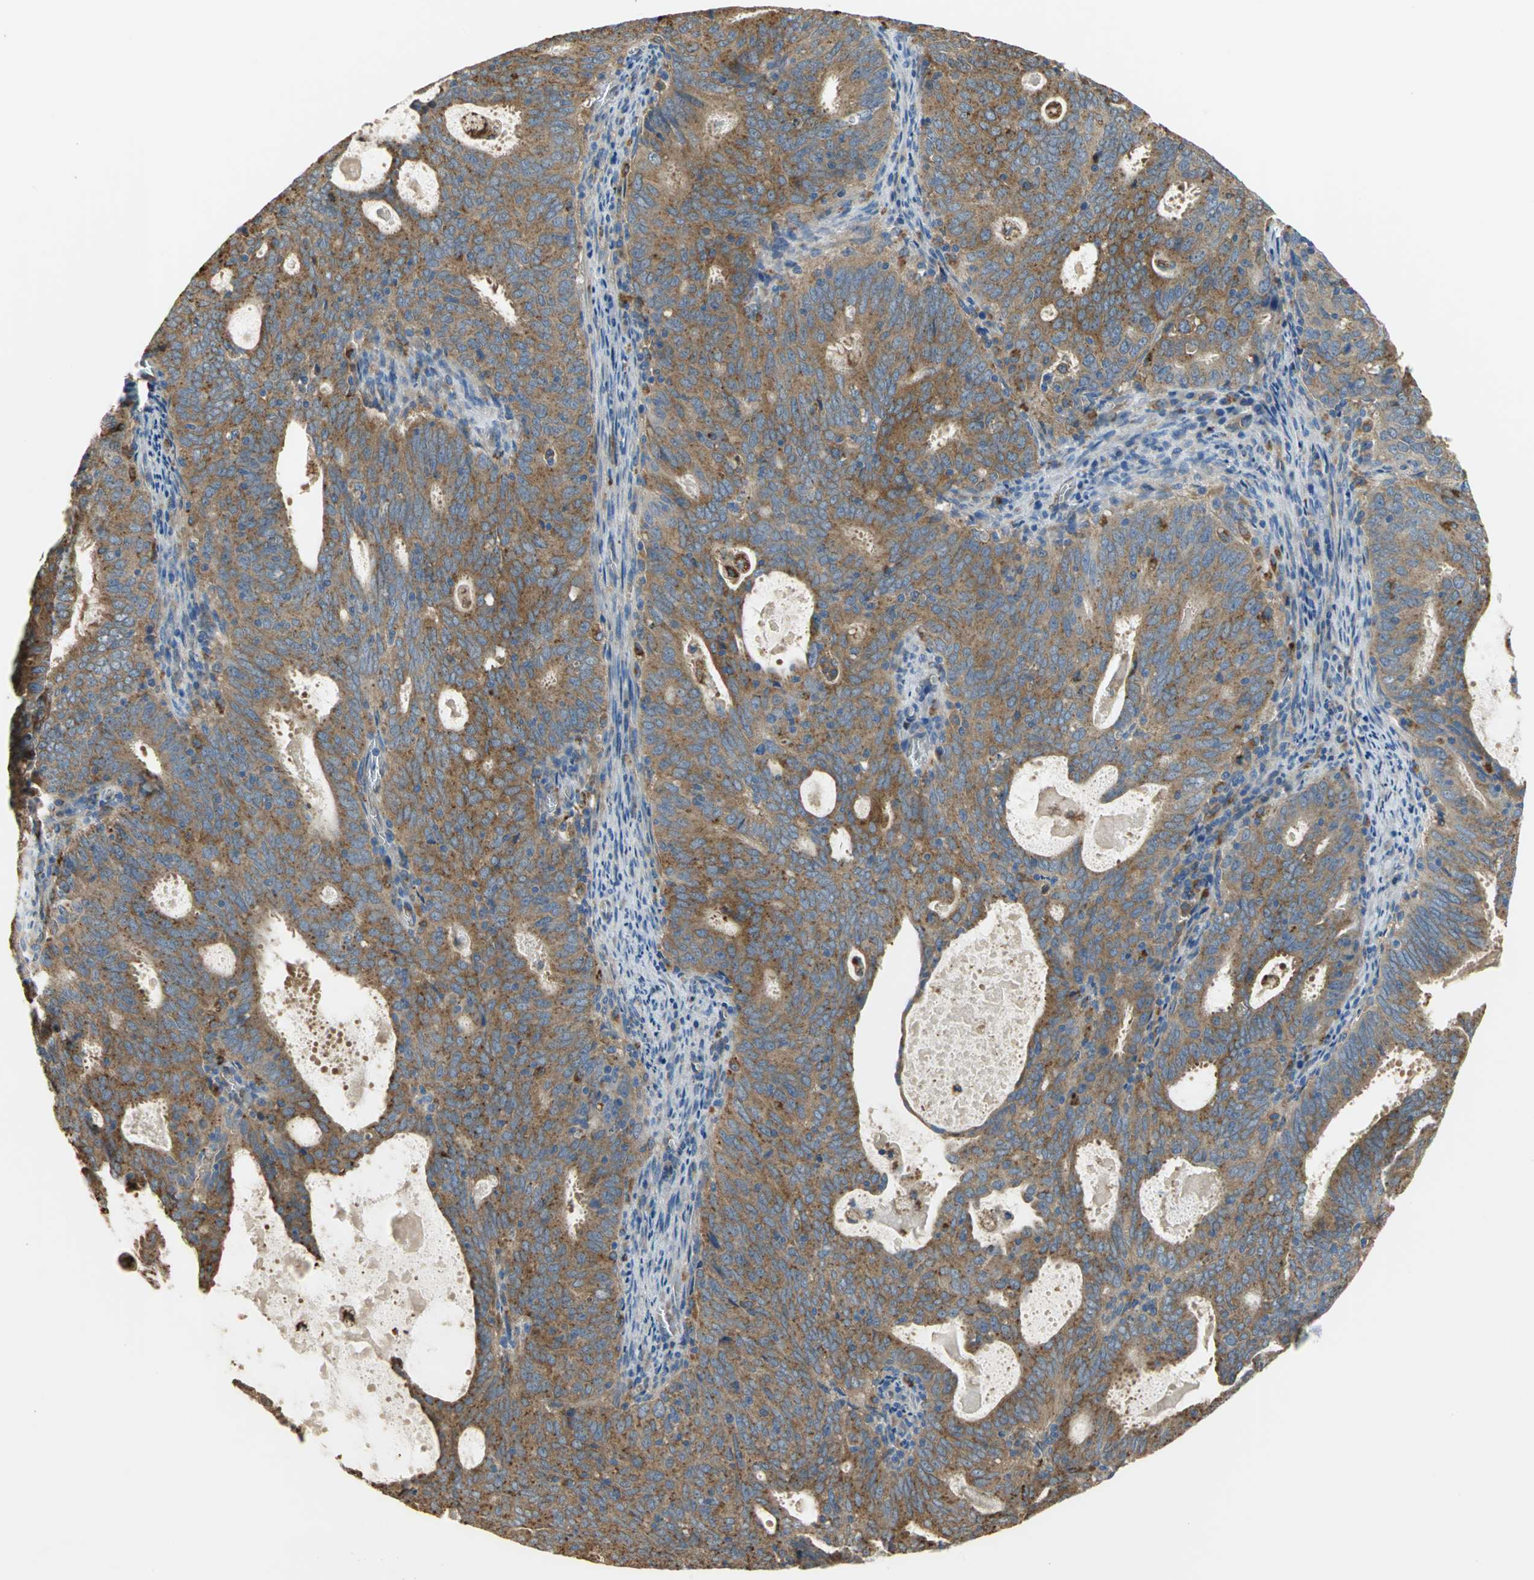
{"staining": {"intensity": "weak", "quantity": ">75%", "location": "cytoplasmic/membranous"}, "tissue": "cervical cancer", "cell_type": "Tumor cells", "image_type": "cancer", "snomed": [{"axis": "morphology", "description": "Adenocarcinoma, NOS"}, {"axis": "topography", "description": "Cervix"}], "caption": "Adenocarcinoma (cervical) stained for a protein (brown) reveals weak cytoplasmic/membranous positive expression in about >75% of tumor cells.", "gene": "DIAPH2", "patient": {"sex": "female", "age": 44}}